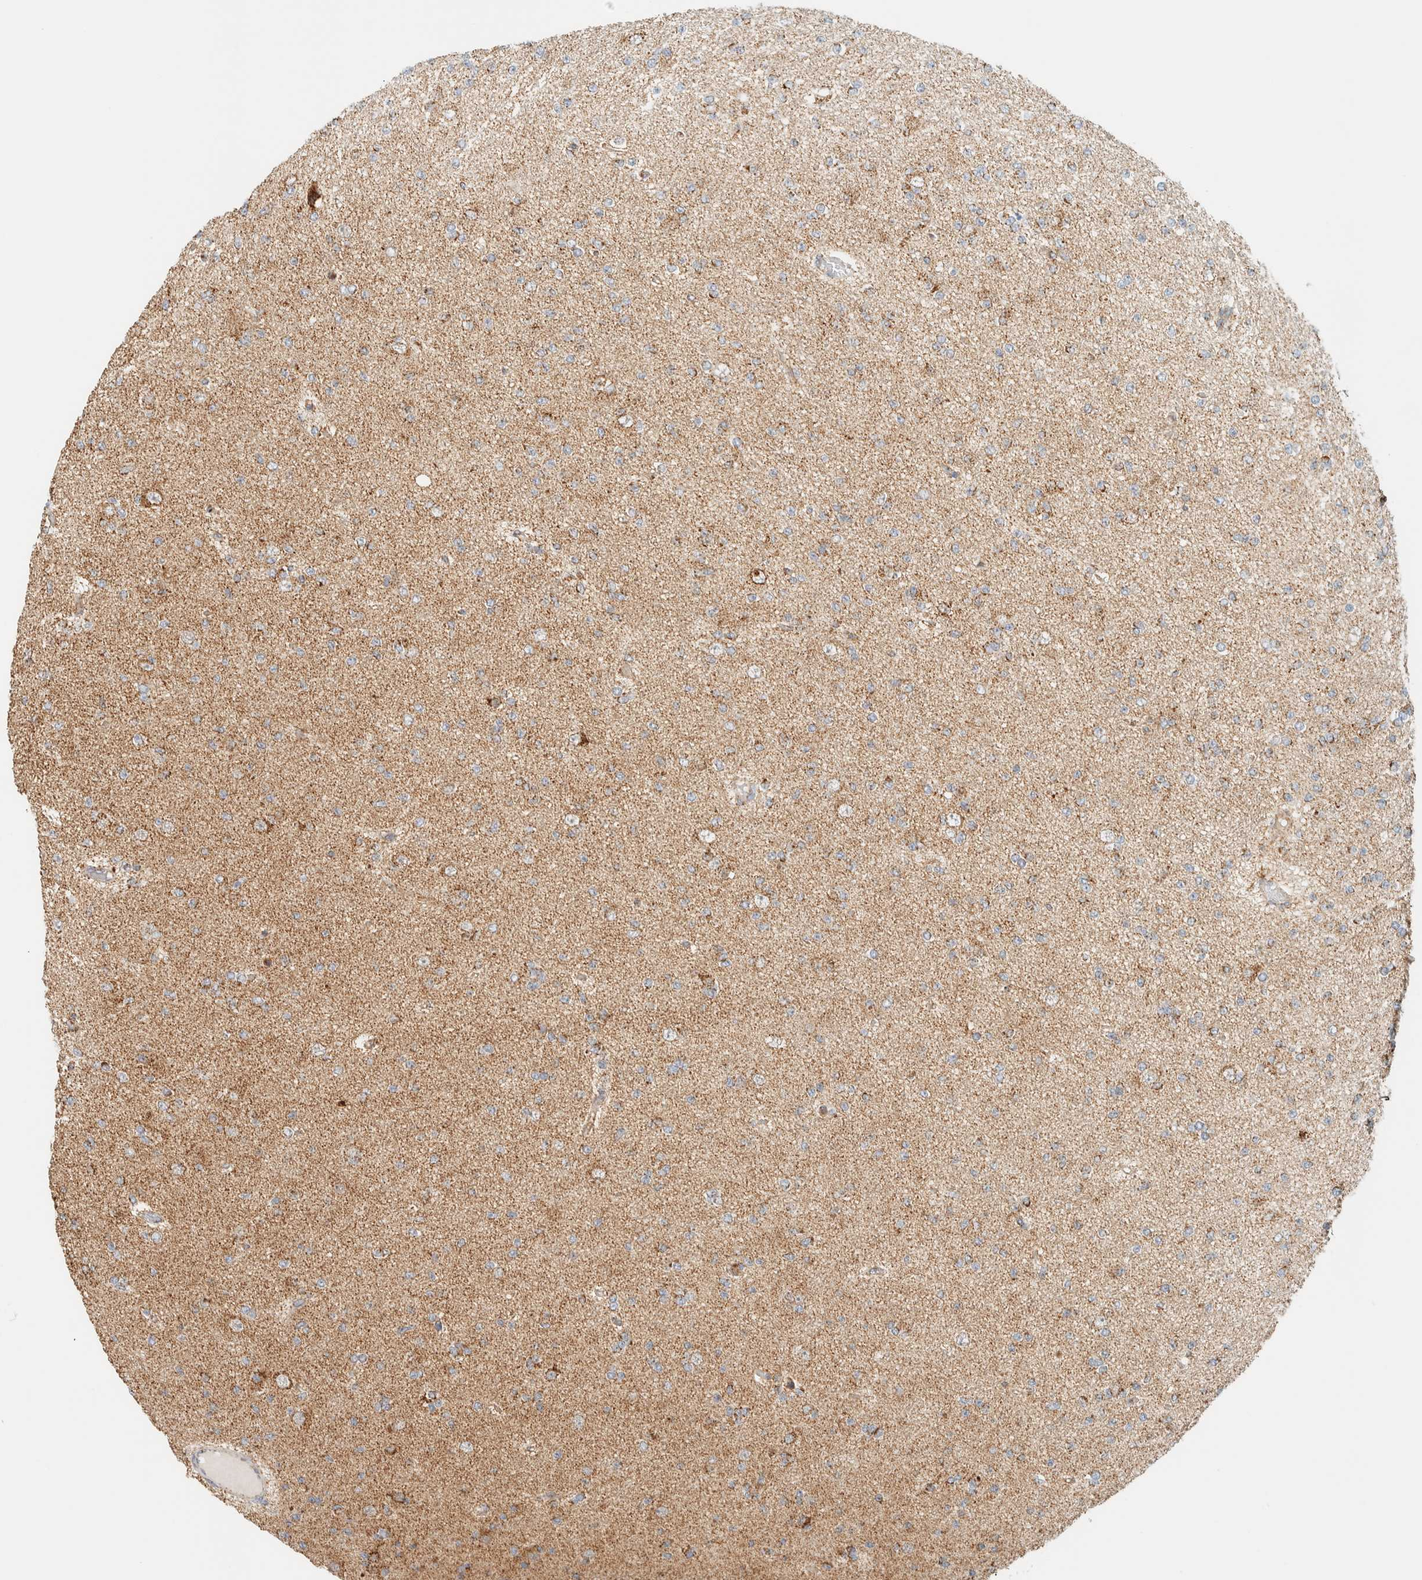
{"staining": {"intensity": "moderate", "quantity": ">75%", "location": "cytoplasmic/membranous"}, "tissue": "glioma", "cell_type": "Tumor cells", "image_type": "cancer", "snomed": [{"axis": "morphology", "description": "Glioma, malignant, Low grade"}, {"axis": "topography", "description": "Brain"}], "caption": "Malignant glioma (low-grade) tissue exhibits moderate cytoplasmic/membranous staining in approximately >75% of tumor cells, visualized by immunohistochemistry.", "gene": "KIFAP3", "patient": {"sex": "female", "age": 22}}